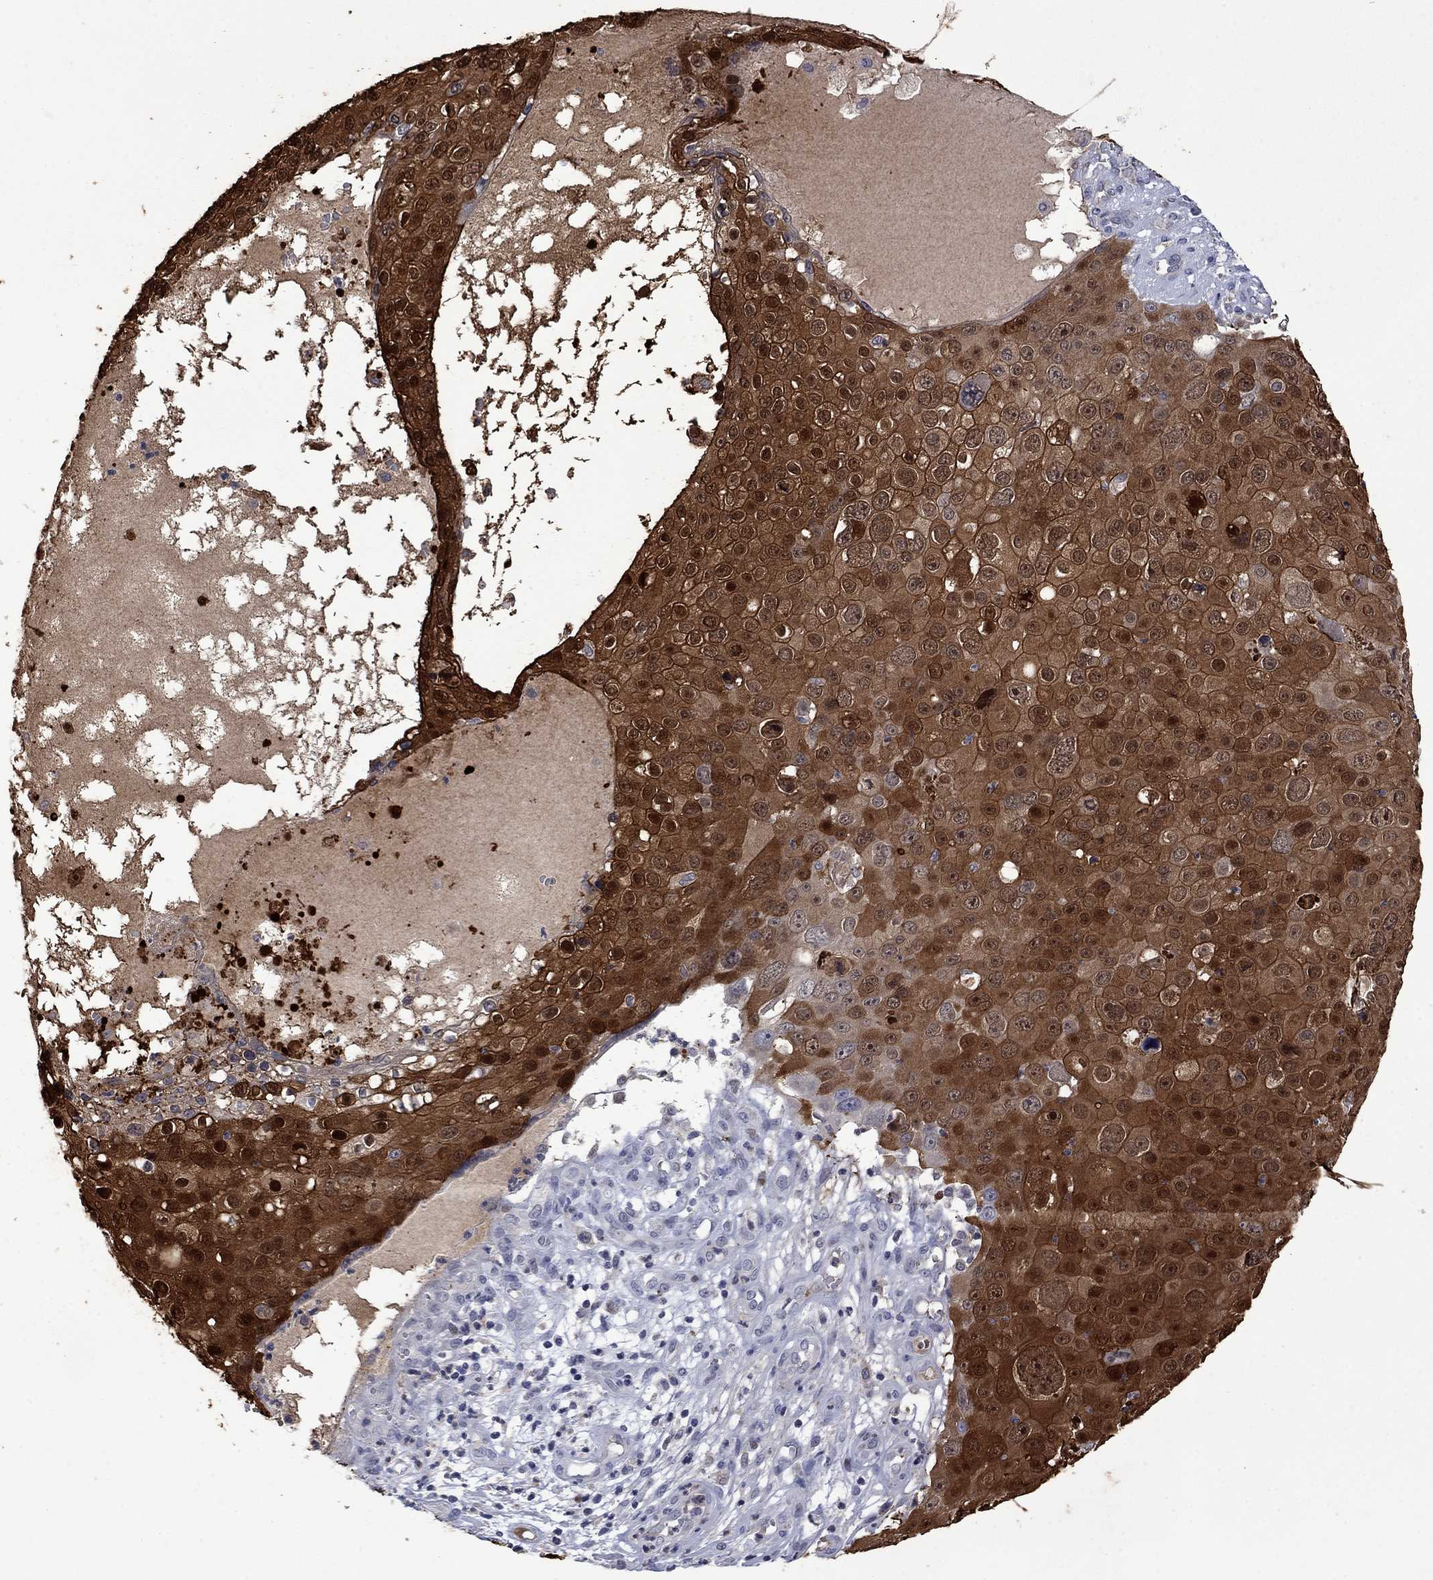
{"staining": {"intensity": "strong", "quantity": ">75%", "location": "cytoplasmic/membranous"}, "tissue": "skin cancer", "cell_type": "Tumor cells", "image_type": "cancer", "snomed": [{"axis": "morphology", "description": "Squamous cell carcinoma, NOS"}, {"axis": "topography", "description": "Skin"}], "caption": "A high-resolution image shows IHC staining of skin cancer (squamous cell carcinoma), which displays strong cytoplasmic/membranous staining in about >75% of tumor cells. Nuclei are stained in blue.", "gene": "AGL", "patient": {"sex": "male", "age": 71}}